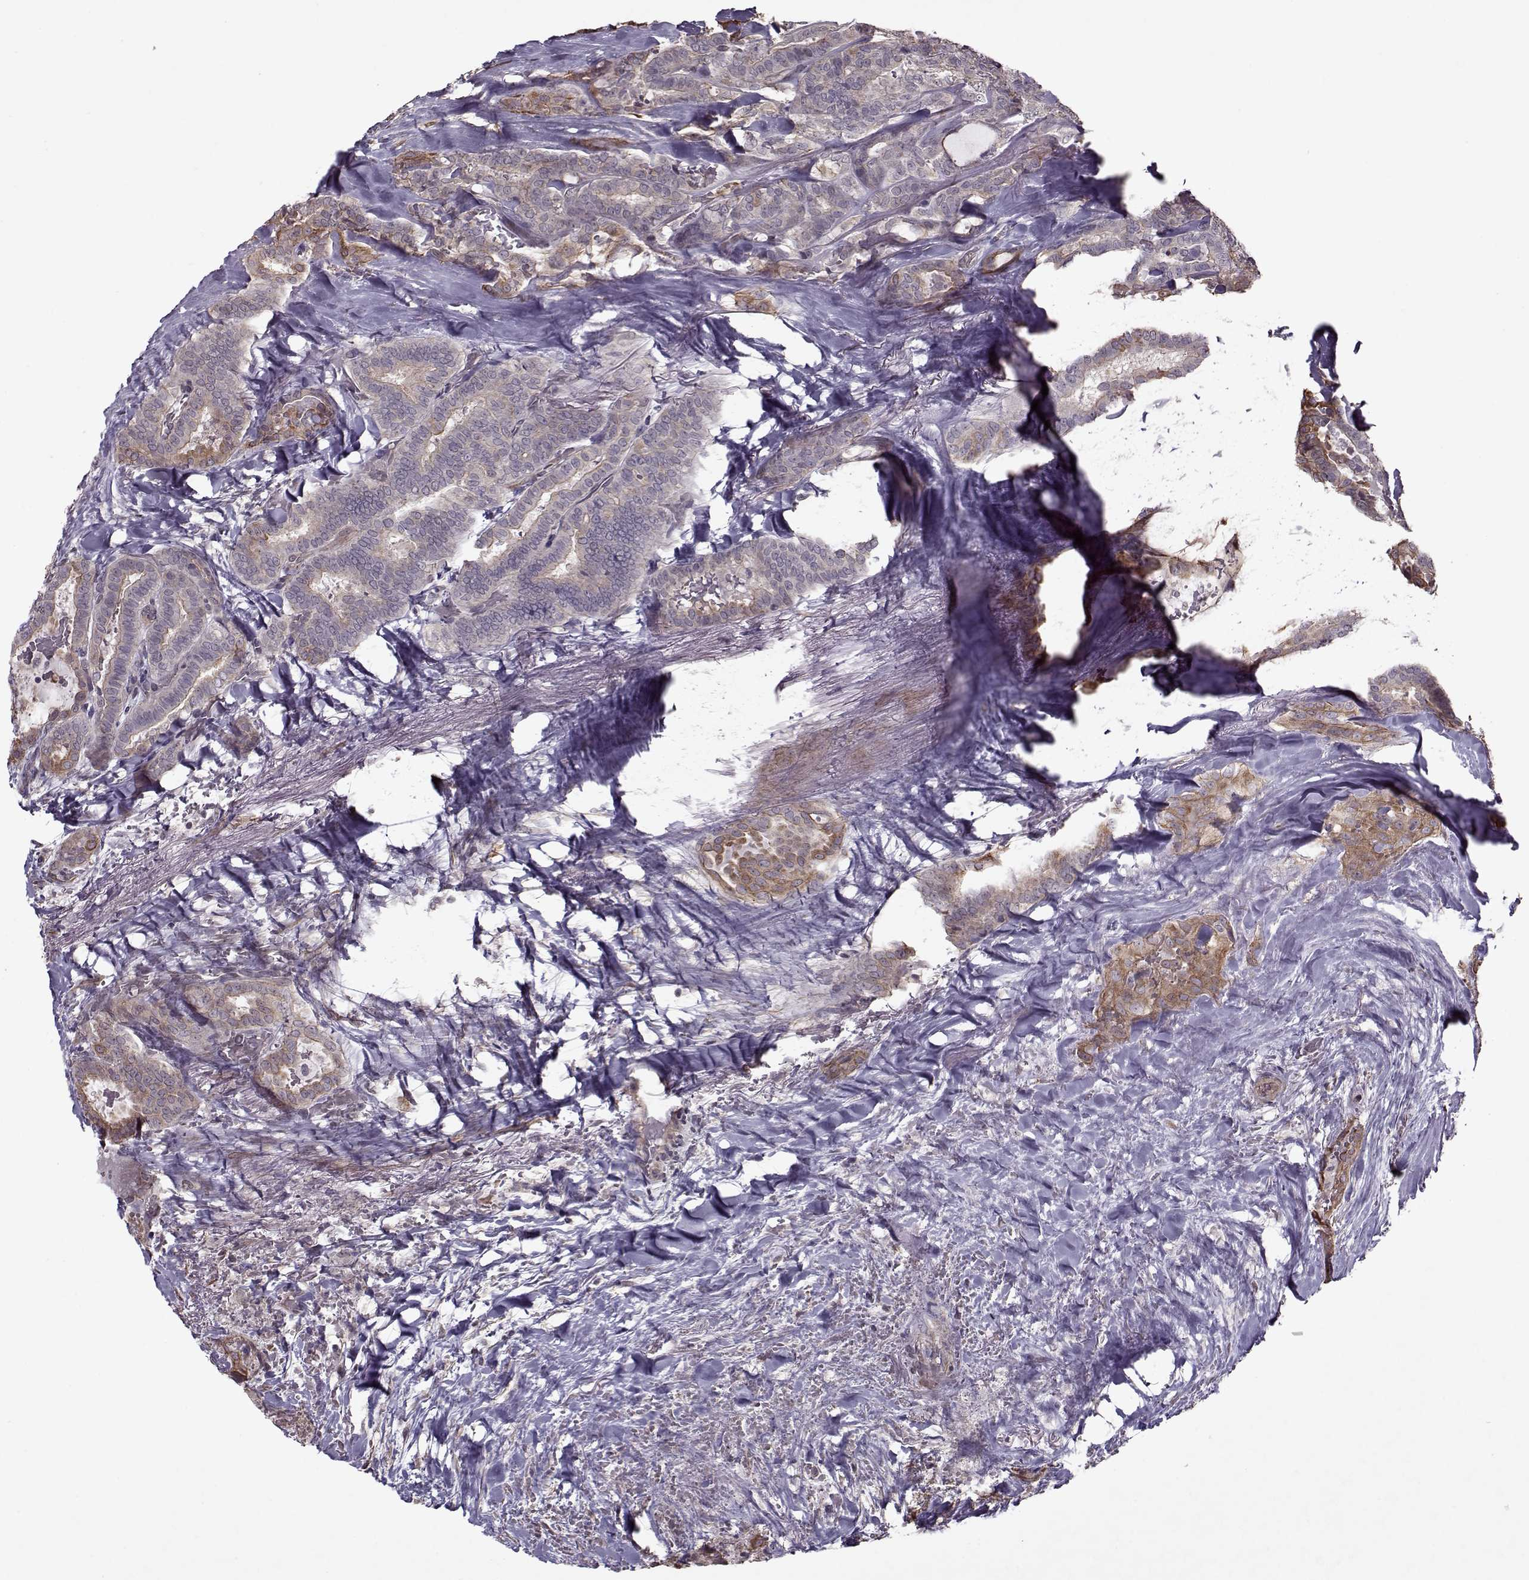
{"staining": {"intensity": "moderate", "quantity": "<25%", "location": "cytoplasmic/membranous"}, "tissue": "thyroid cancer", "cell_type": "Tumor cells", "image_type": "cancer", "snomed": [{"axis": "morphology", "description": "Papillary adenocarcinoma, NOS"}, {"axis": "topography", "description": "Thyroid gland"}], "caption": "IHC of human thyroid papillary adenocarcinoma exhibits low levels of moderate cytoplasmic/membranous expression in about <25% of tumor cells.", "gene": "KRT9", "patient": {"sex": "female", "age": 39}}